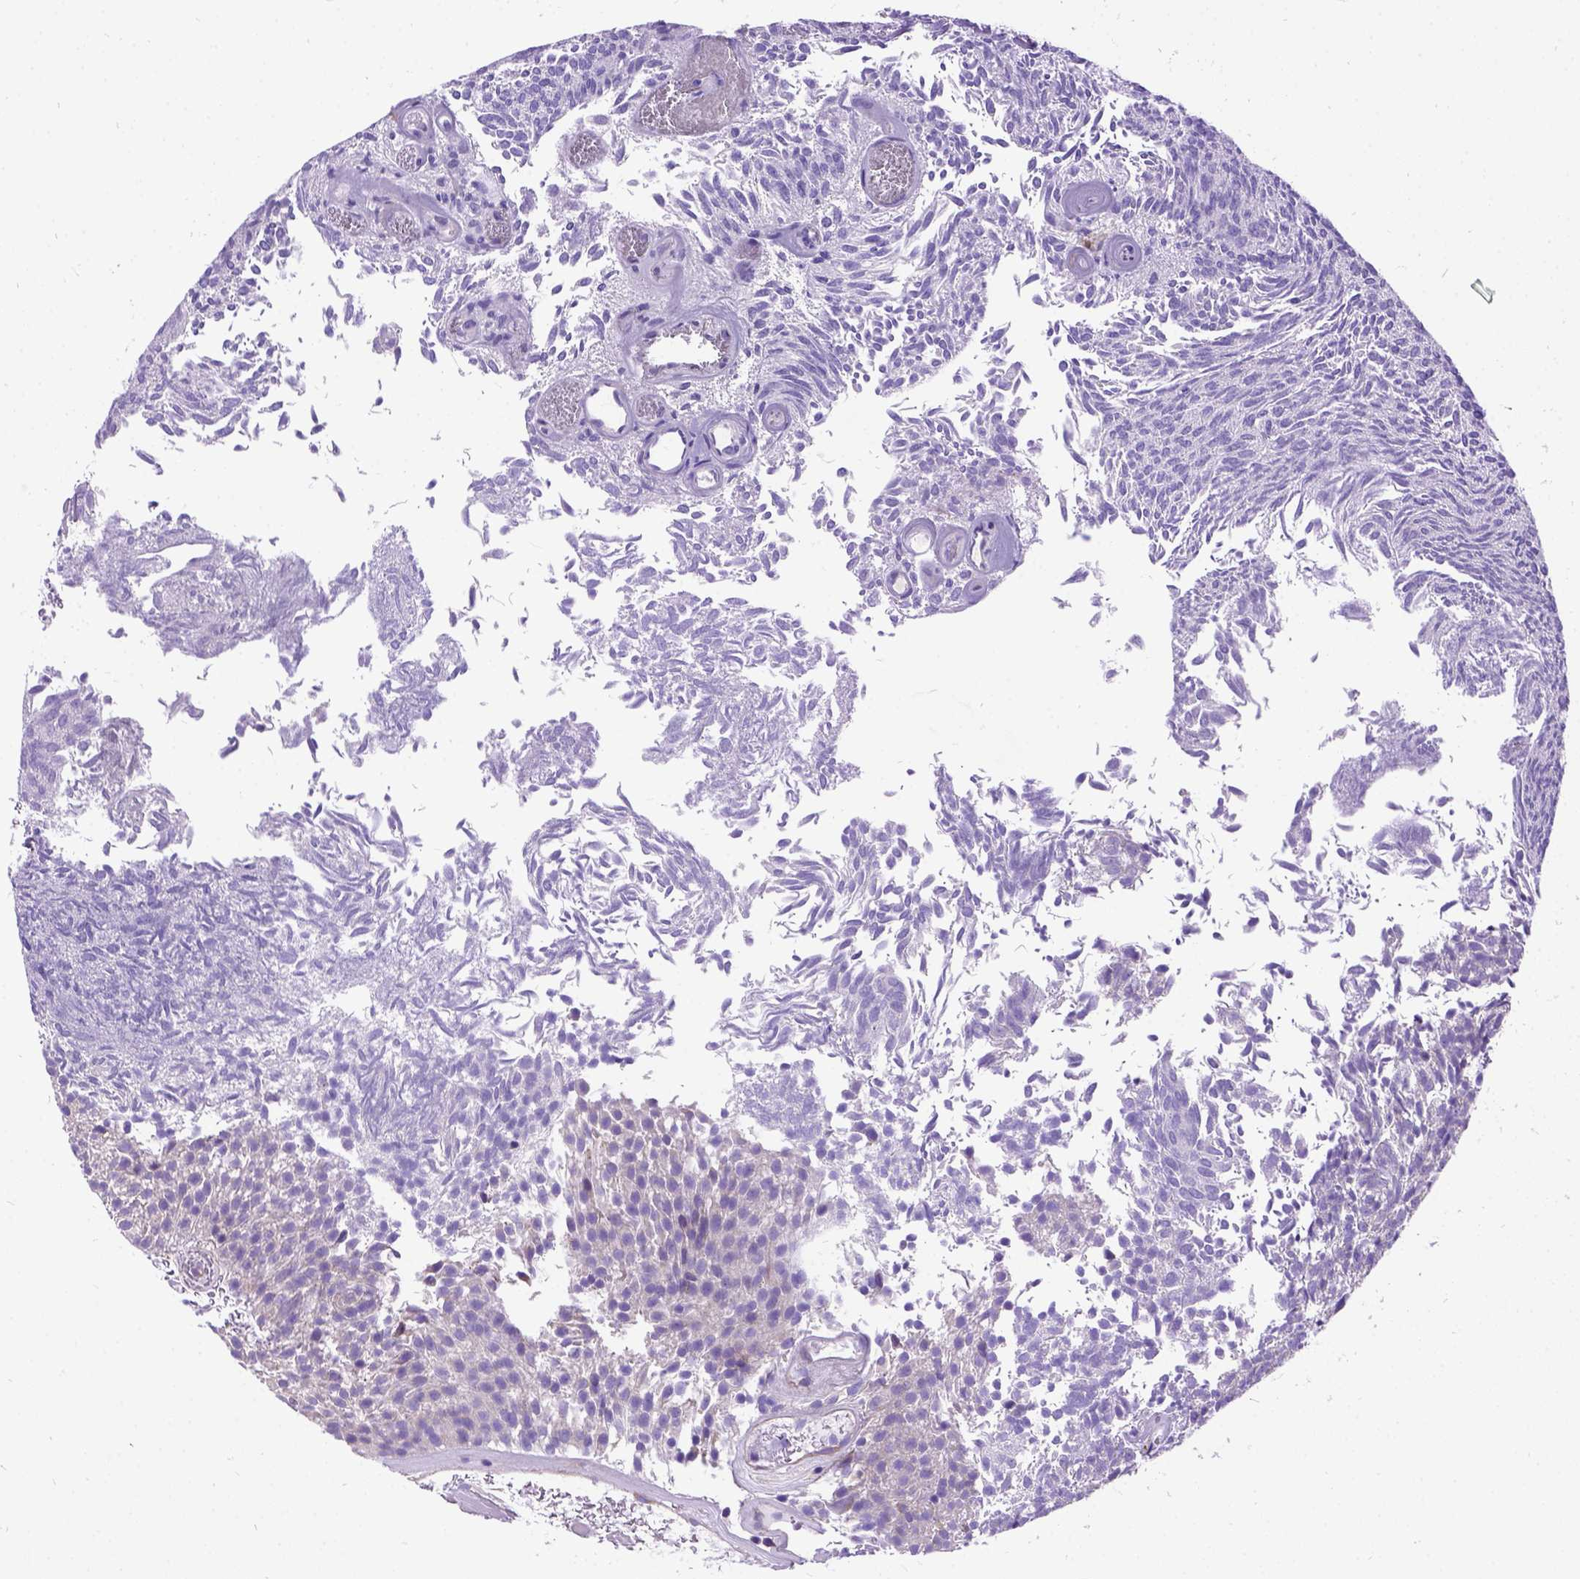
{"staining": {"intensity": "negative", "quantity": "none", "location": "none"}, "tissue": "urothelial cancer", "cell_type": "Tumor cells", "image_type": "cancer", "snomed": [{"axis": "morphology", "description": "Urothelial carcinoma, Low grade"}, {"axis": "topography", "description": "Urinary bladder"}], "caption": "Urothelial cancer was stained to show a protein in brown. There is no significant expression in tumor cells.", "gene": "CFAP54", "patient": {"sex": "male", "age": 77}}